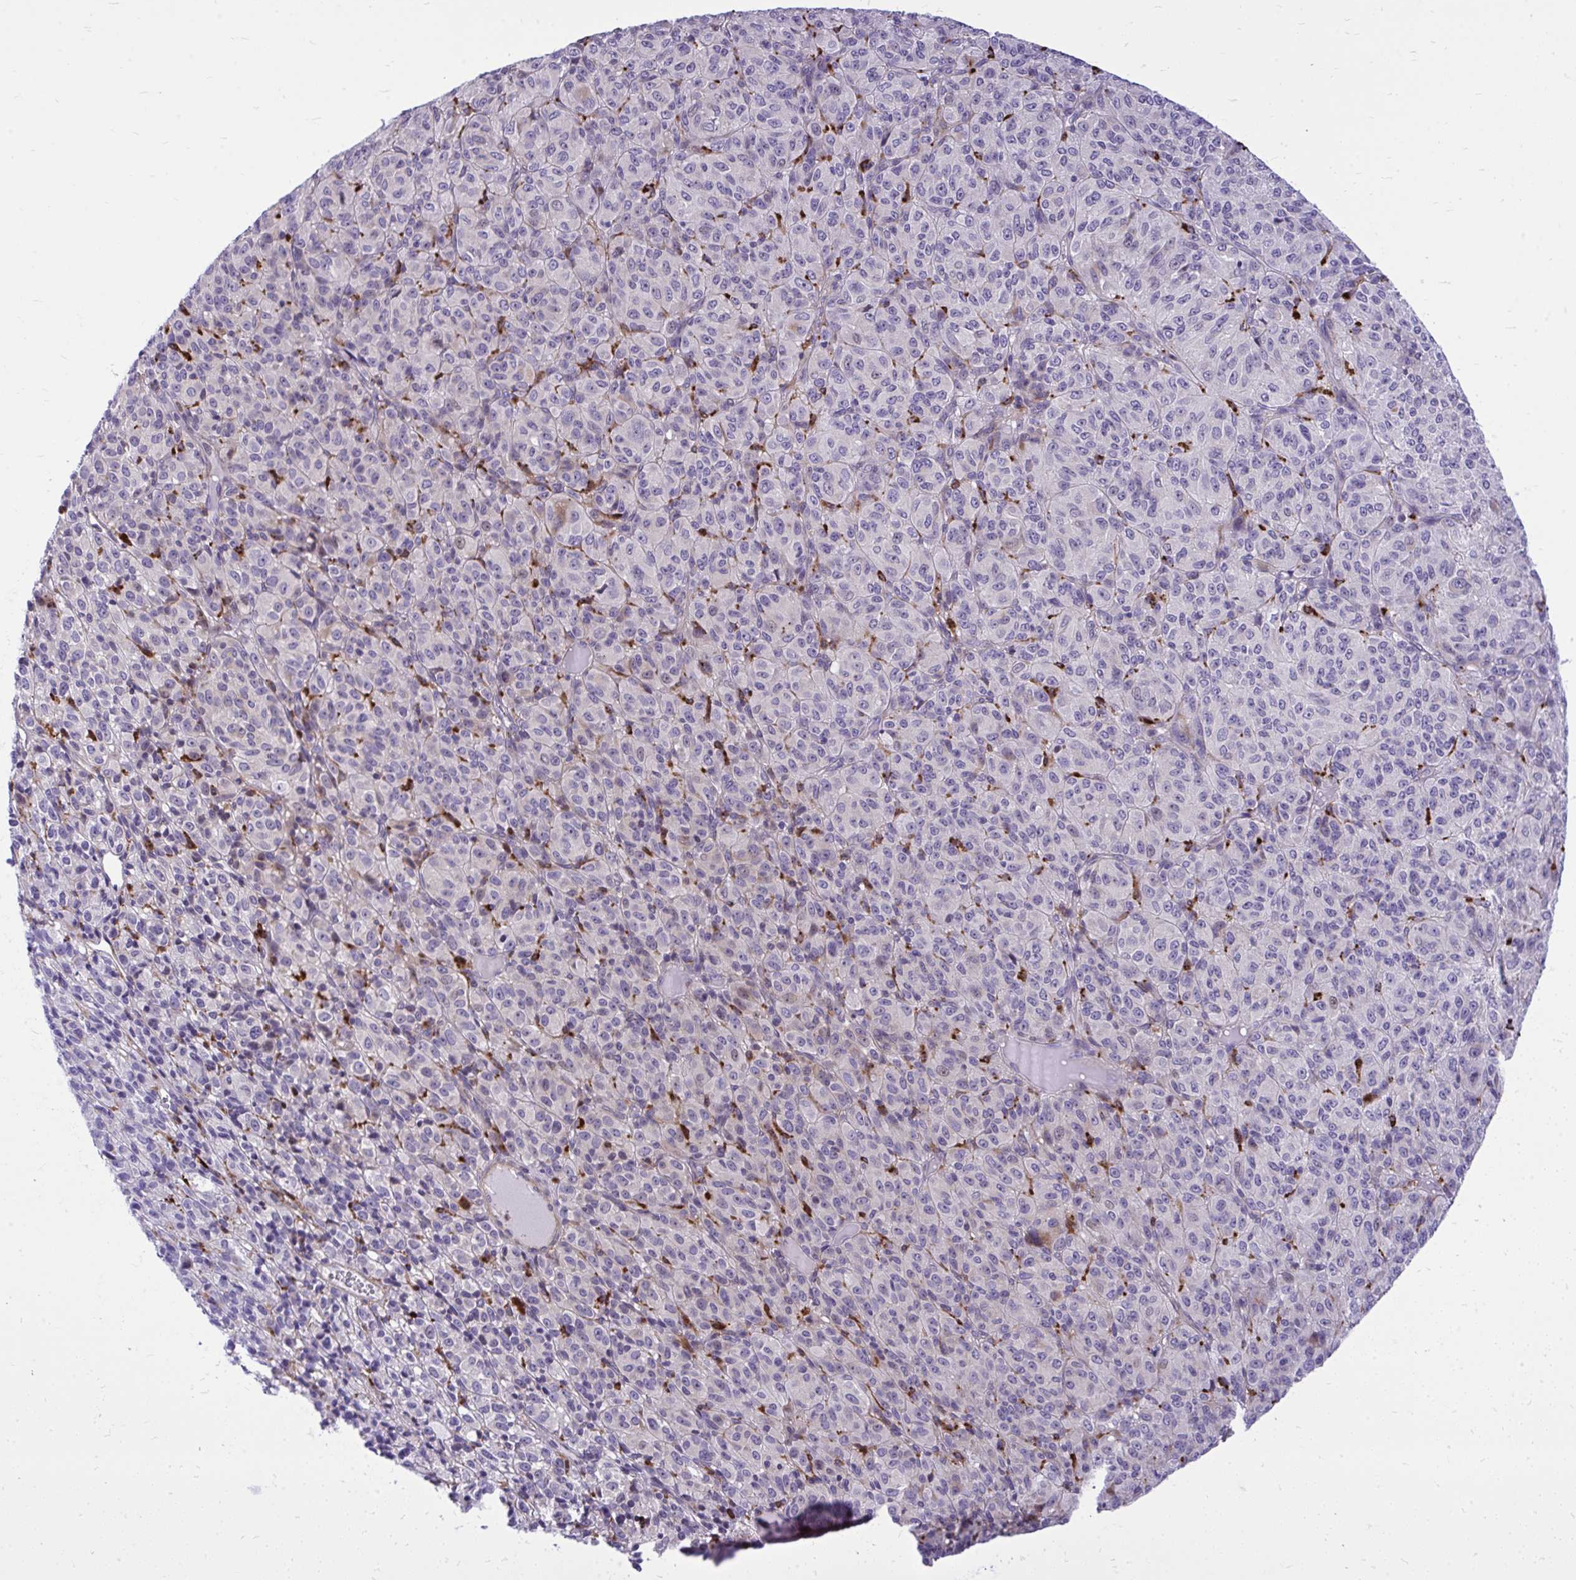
{"staining": {"intensity": "negative", "quantity": "none", "location": "none"}, "tissue": "melanoma", "cell_type": "Tumor cells", "image_type": "cancer", "snomed": [{"axis": "morphology", "description": "Malignant melanoma, Metastatic site"}, {"axis": "topography", "description": "Brain"}], "caption": "Melanoma stained for a protein using IHC demonstrates no positivity tumor cells.", "gene": "GRK4", "patient": {"sex": "female", "age": 56}}